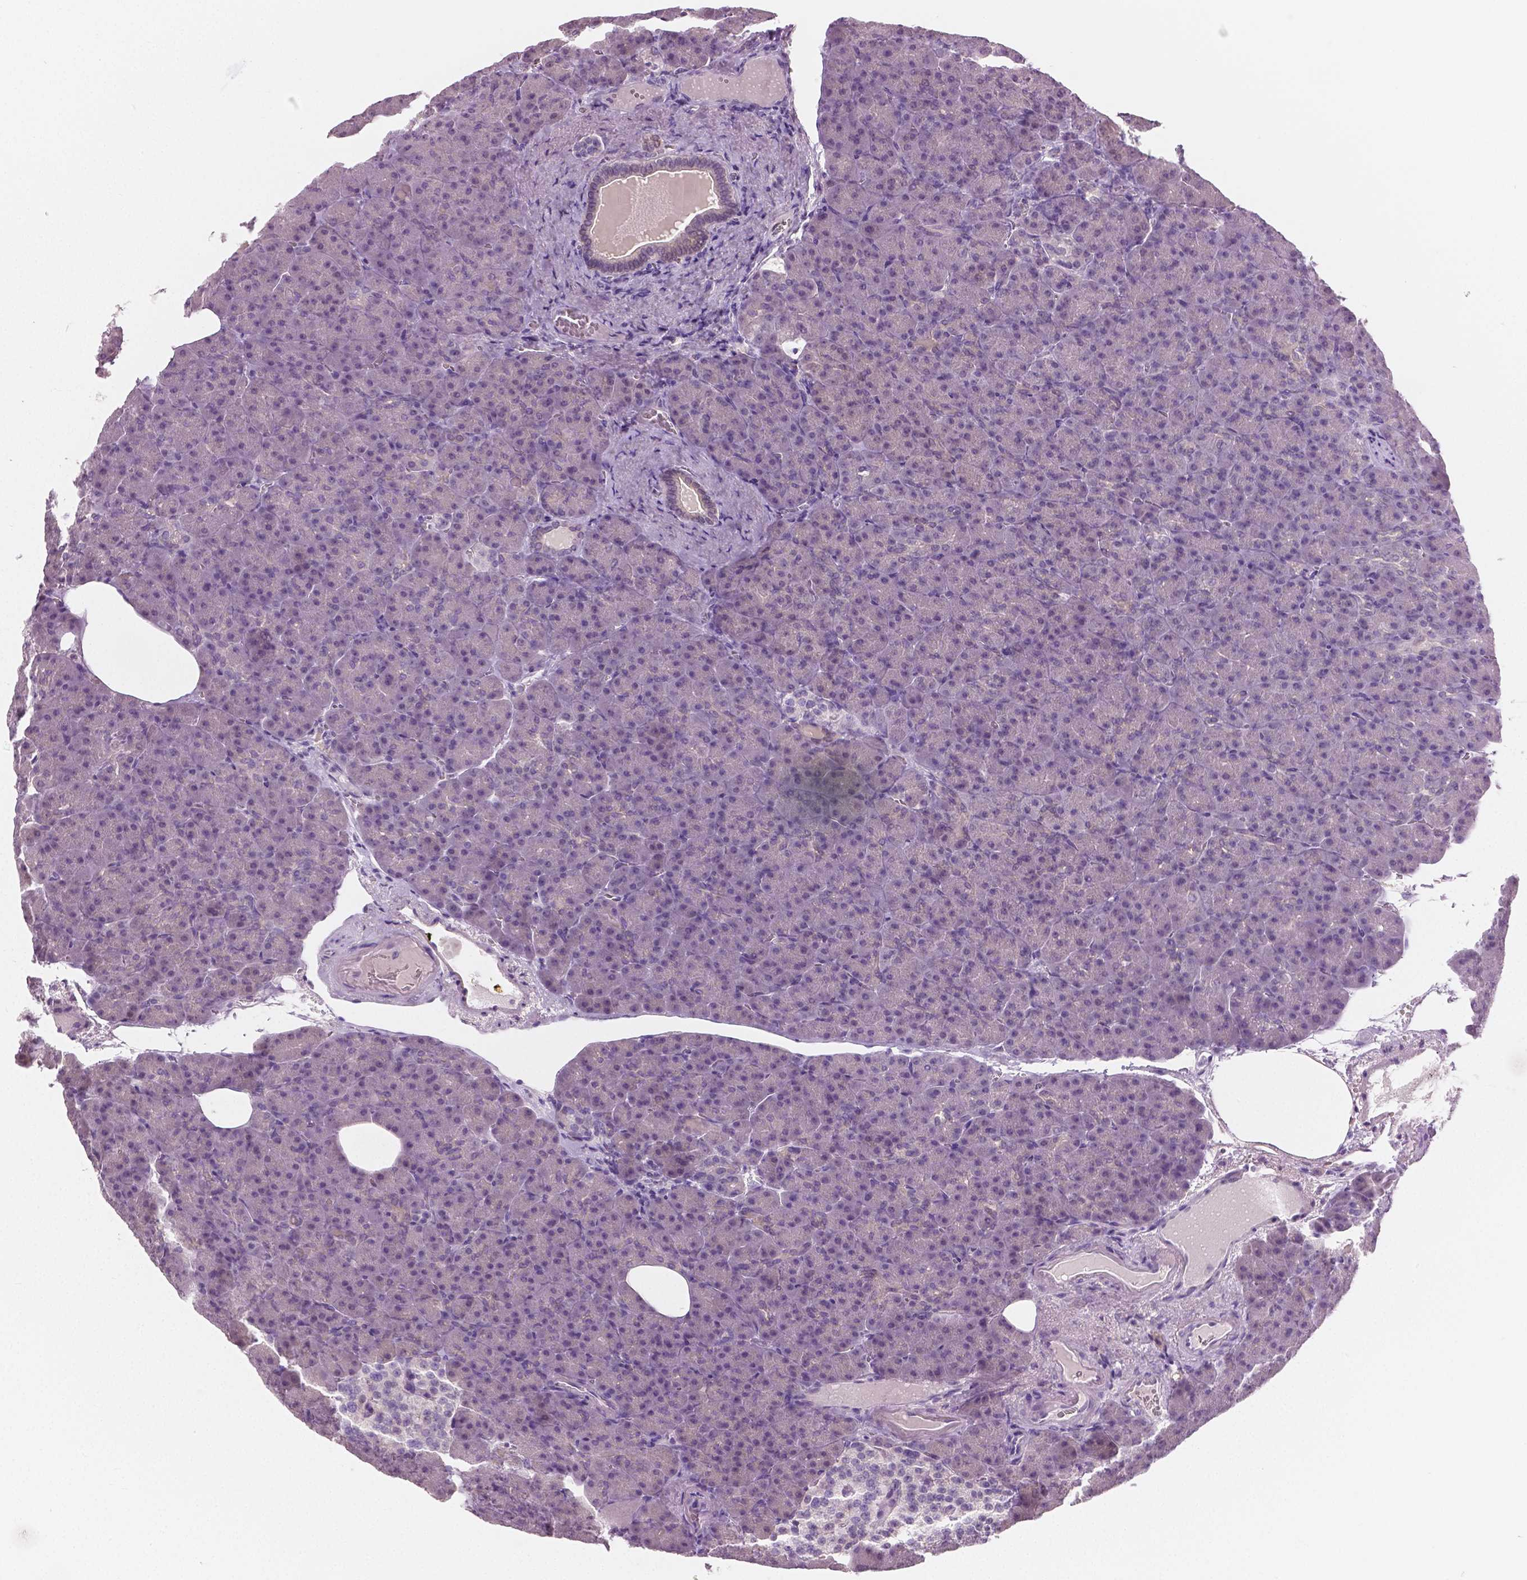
{"staining": {"intensity": "weak", "quantity": ">75%", "location": "cytoplasmic/membranous"}, "tissue": "pancreas", "cell_type": "Exocrine glandular cells", "image_type": "normal", "snomed": [{"axis": "morphology", "description": "Normal tissue, NOS"}, {"axis": "topography", "description": "Pancreas"}], "caption": "Unremarkable pancreas exhibits weak cytoplasmic/membranous staining in approximately >75% of exocrine glandular cells, visualized by immunohistochemistry. (Brightfield microscopy of DAB IHC at high magnification).", "gene": "GALM", "patient": {"sex": "female", "age": 74}}